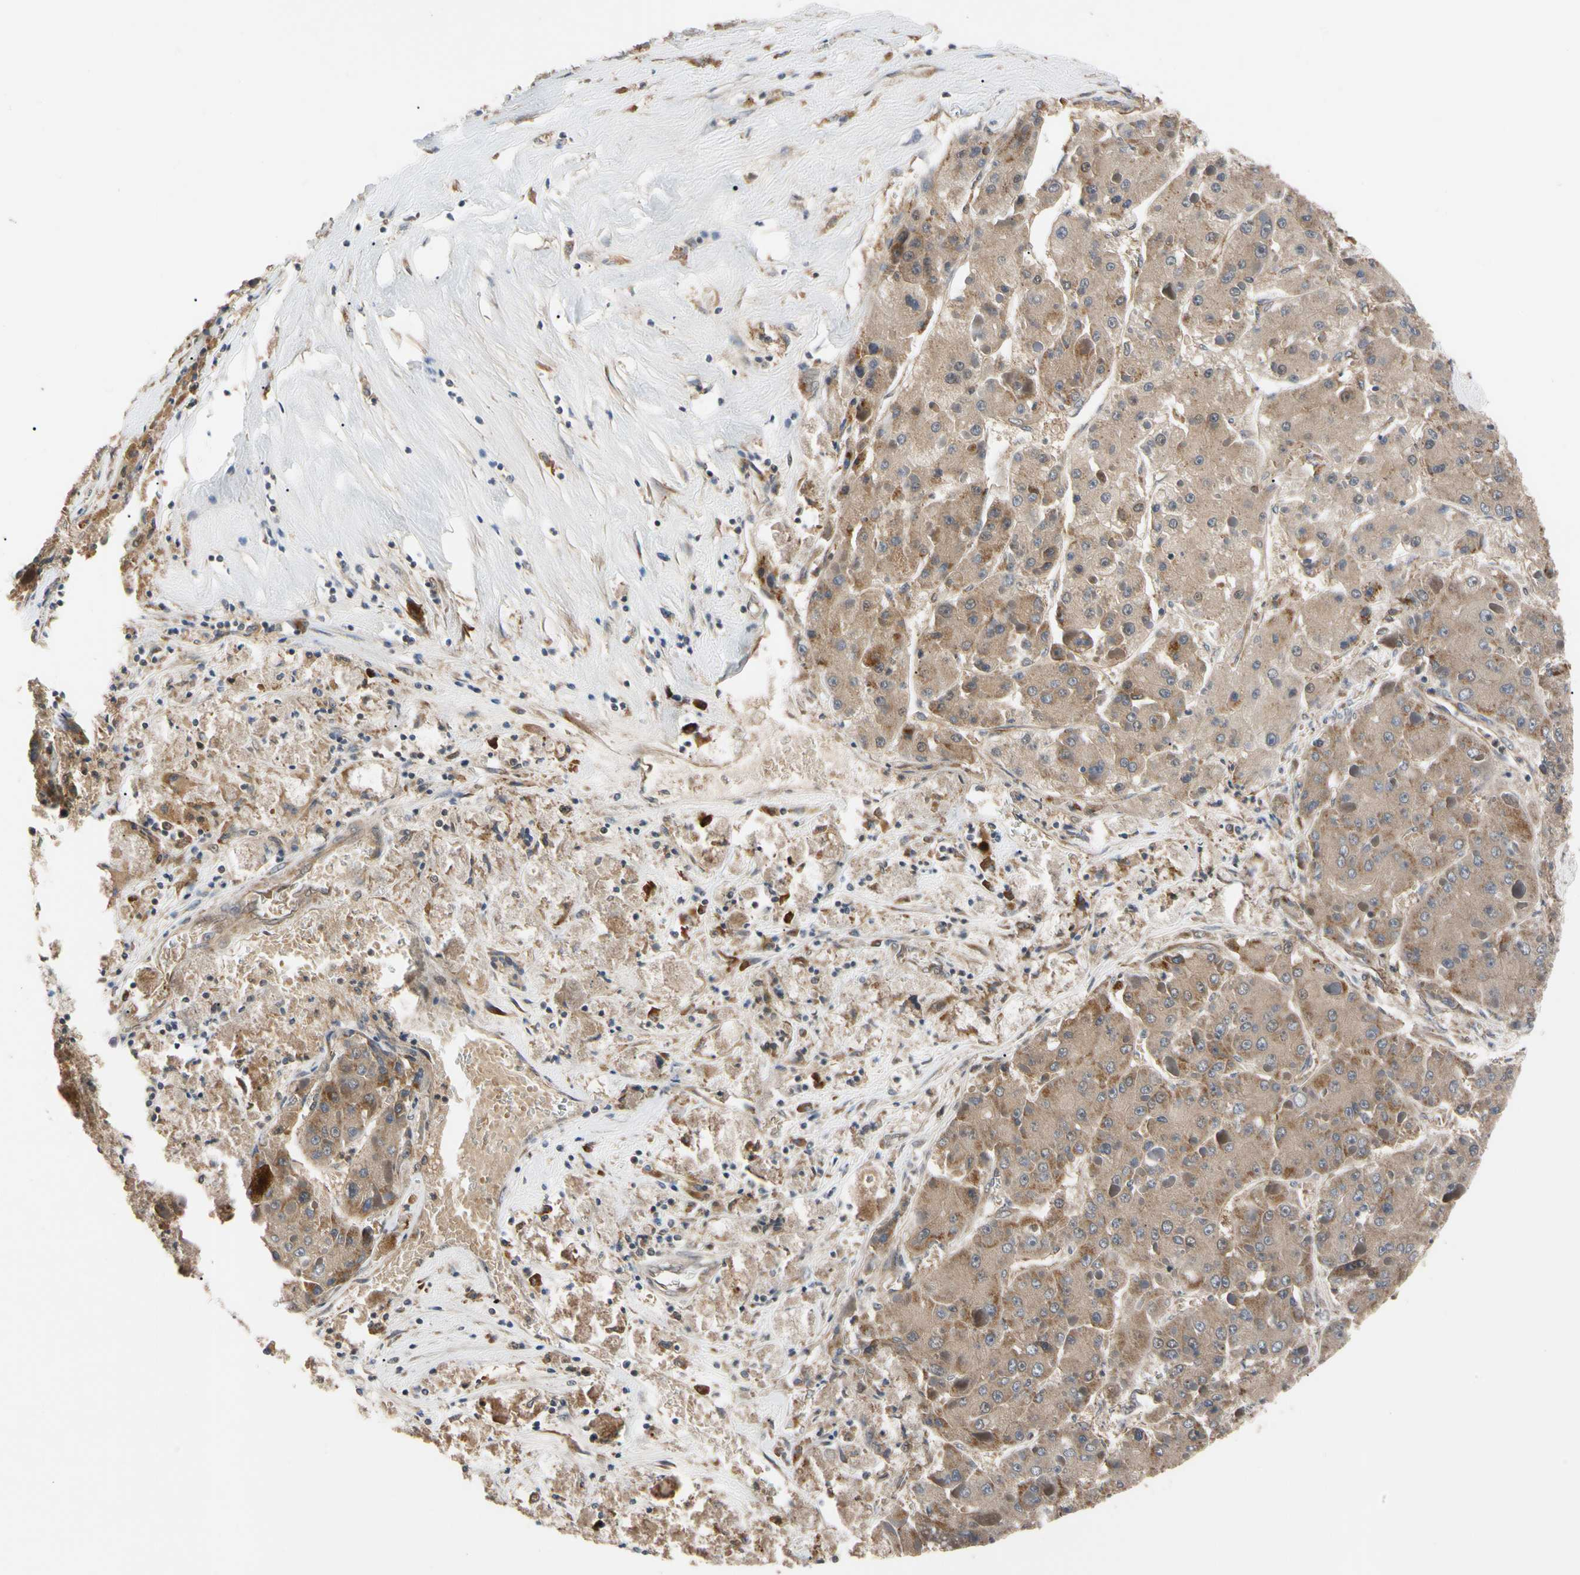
{"staining": {"intensity": "weak", "quantity": ">75%", "location": "cytoplasmic/membranous"}, "tissue": "liver cancer", "cell_type": "Tumor cells", "image_type": "cancer", "snomed": [{"axis": "morphology", "description": "Carcinoma, Hepatocellular, NOS"}, {"axis": "topography", "description": "Liver"}], "caption": "Hepatocellular carcinoma (liver) stained with a protein marker exhibits weak staining in tumor cells.", "gene": "CYTIP", "patient": {"sex": "female", "age": 73}}